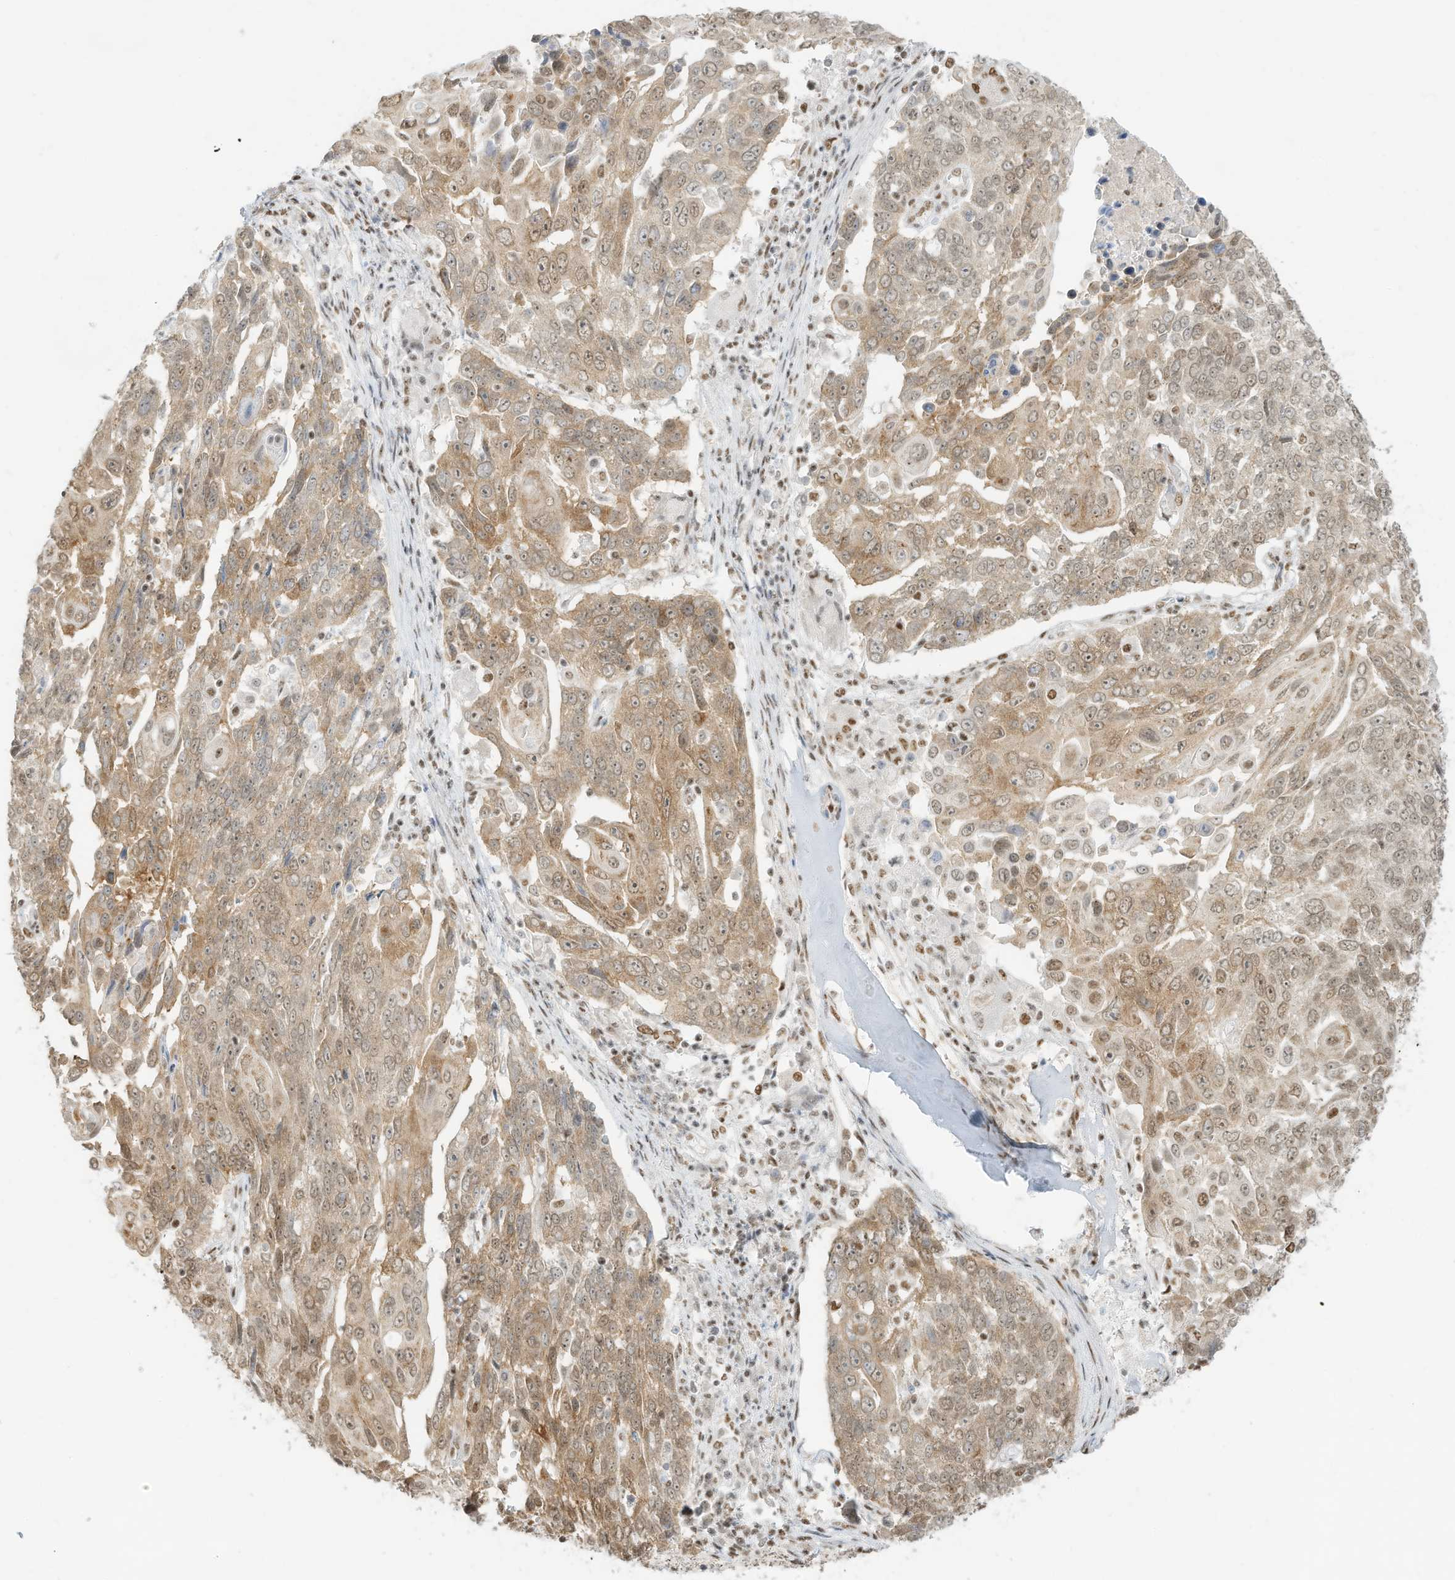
{"staining": {"intensity": "moderate", "quantity": ">75%", "location": "cytoplasmic/membranous,nuclear"}, "tissue": "lung cancer", "cell_type": "Tumor cells", "image_type": "cancer", "snomed": [{"axis": "morphology", "description": "Squamous cell carcinoma, NOS"}, {"axis": "topography", "description": "Lung"}], "caption": "Human lung cancer (squamous cell carcinoma) stained with a protein marker displays moderate staining in tumor cells.", "gene": "NHSL1", "patient": {"sex": "male", "age": 66}}